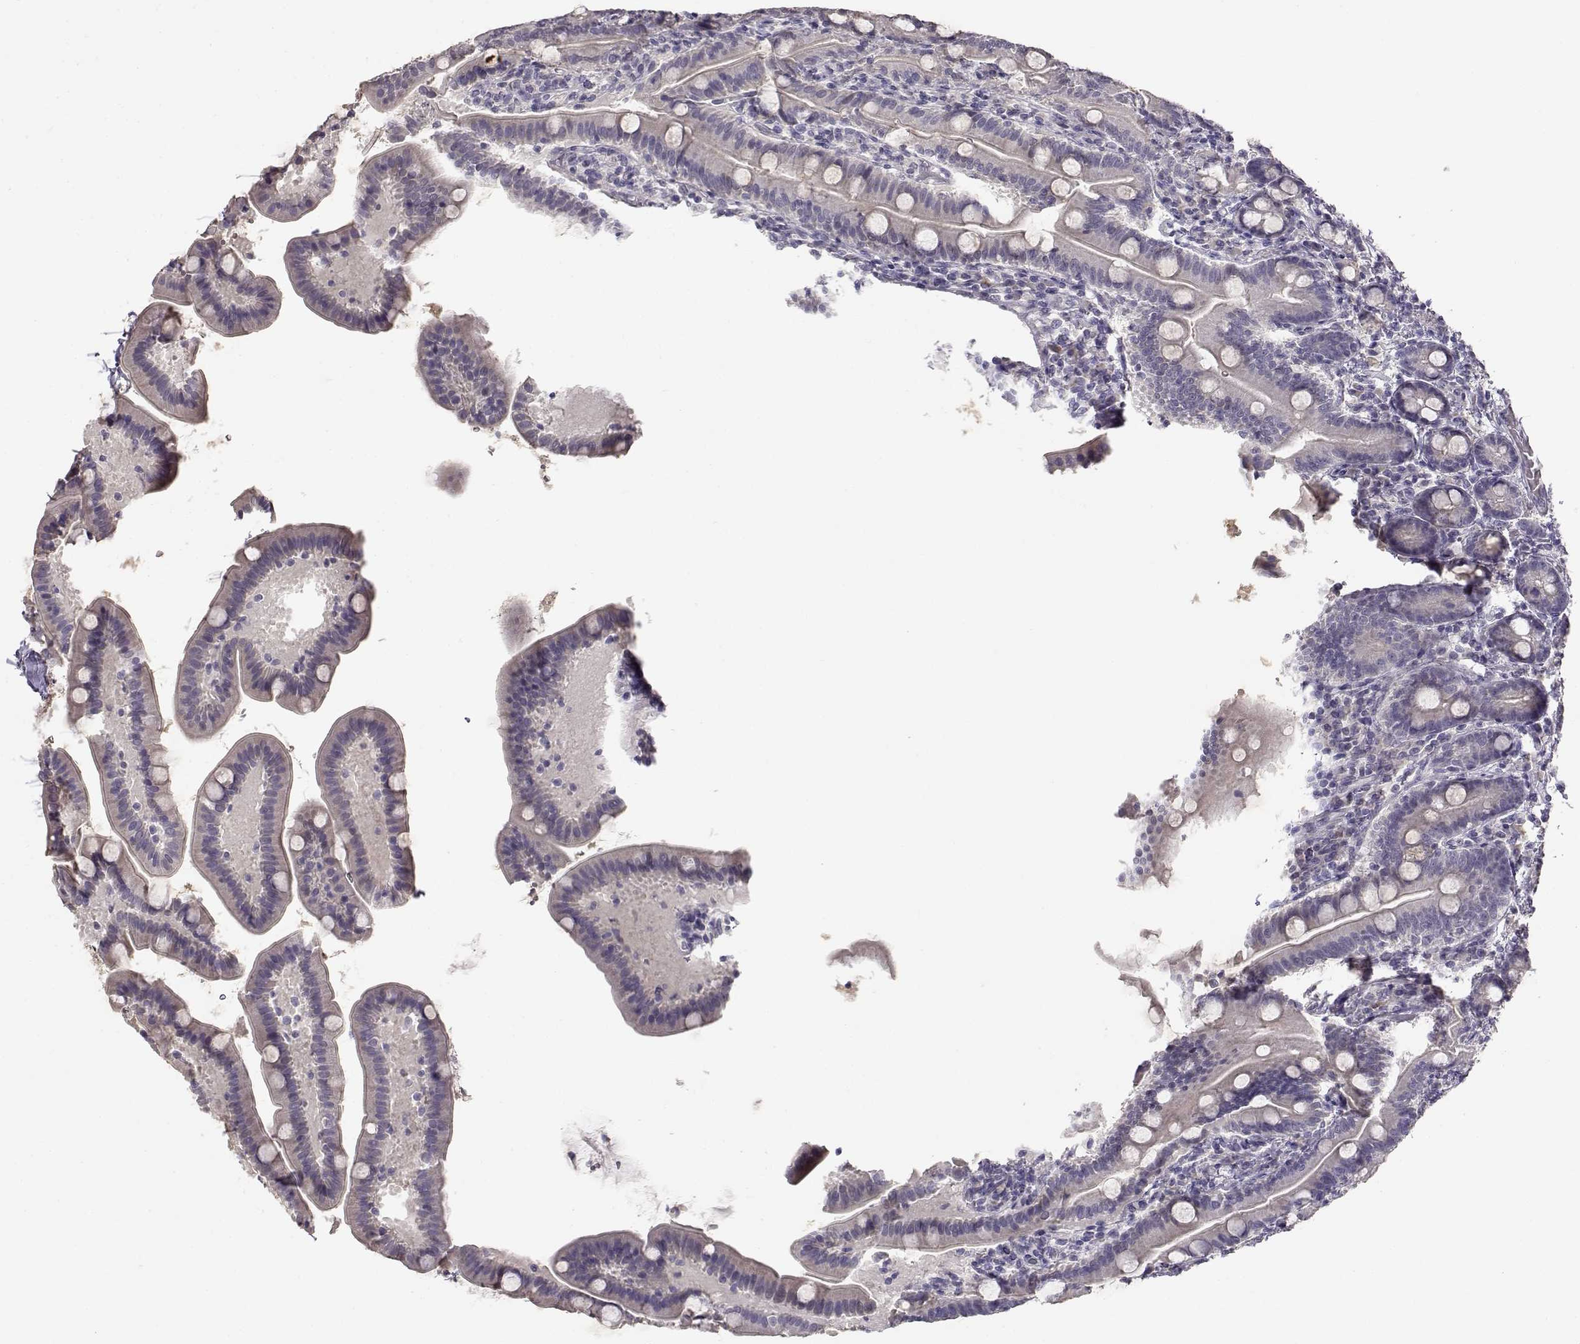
{"staining": {"intensity": "negative", "quantity": "none", "location": "none"}, "tissue": "small intestine", "cell_type": "Glandular cells", "image_type": "normal", "snomed": [{"axis": "morphology", "description": "Normal tissue, NOS"}, {"axis": "topography", "description": "Small intestine"}], "caption": "An IHC histopathology image of benign small intestine is shown. There is no staining in glandular cells of small intestine.", "gene": "RHOXF2", "patient": {"sex": "male", "age": 66}}